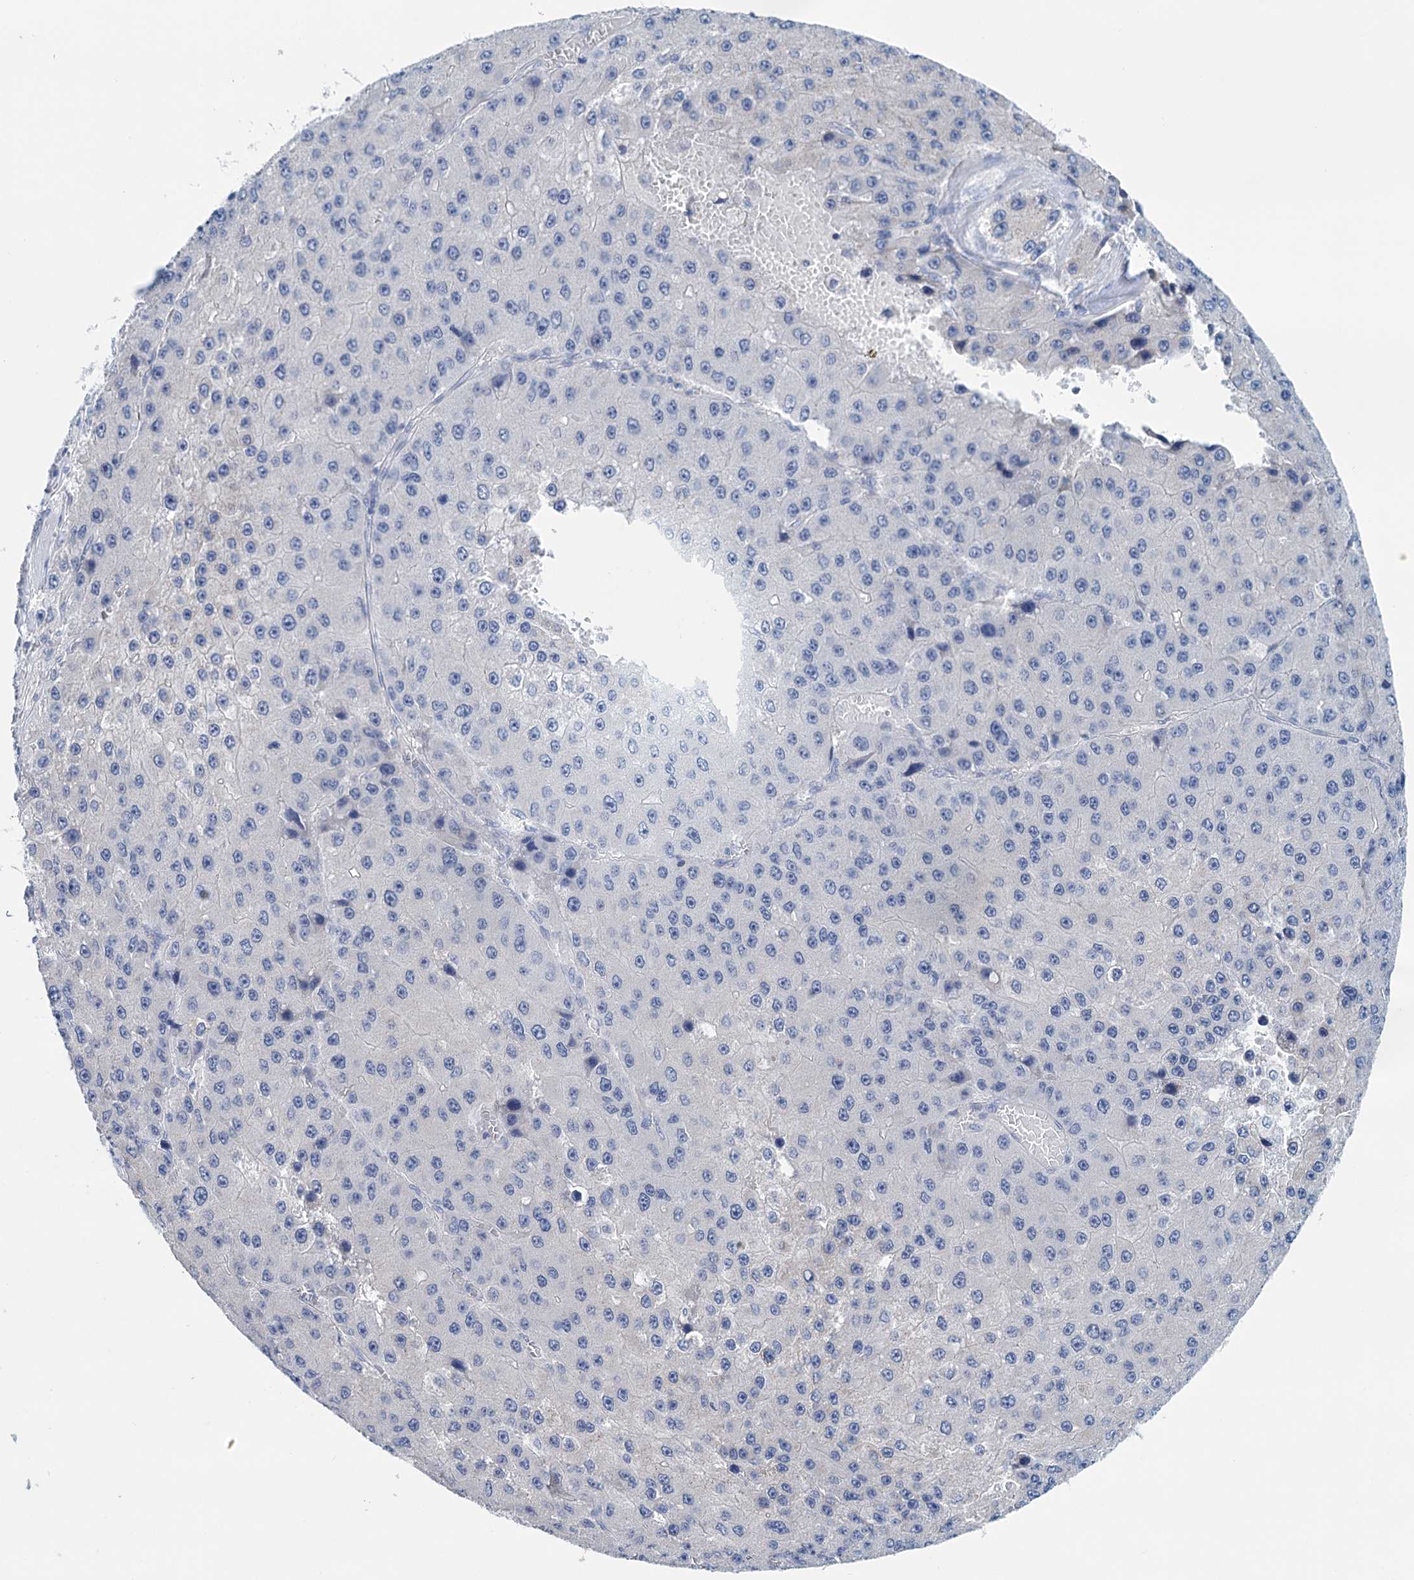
{"staining": {"intensity": "negative", "quantity": "none", "location": "none"}, "tissue": "liver cancer", "cell_type": "Tumor cells", "image_type": "cancer", "snomed": [{"axis": "morphology", "description": "Carcinoma, Hepatocellular, NOS"}, {"axis": "topography", "description": "Liver"}], "caption": "Immunohistochemical staining of liver cancer (hepatocellular carcinoma) demonstrates no significant expression in tumor cells.", "gene": "MYOZ3", "patient": {"sex": "female", "age": 73}}